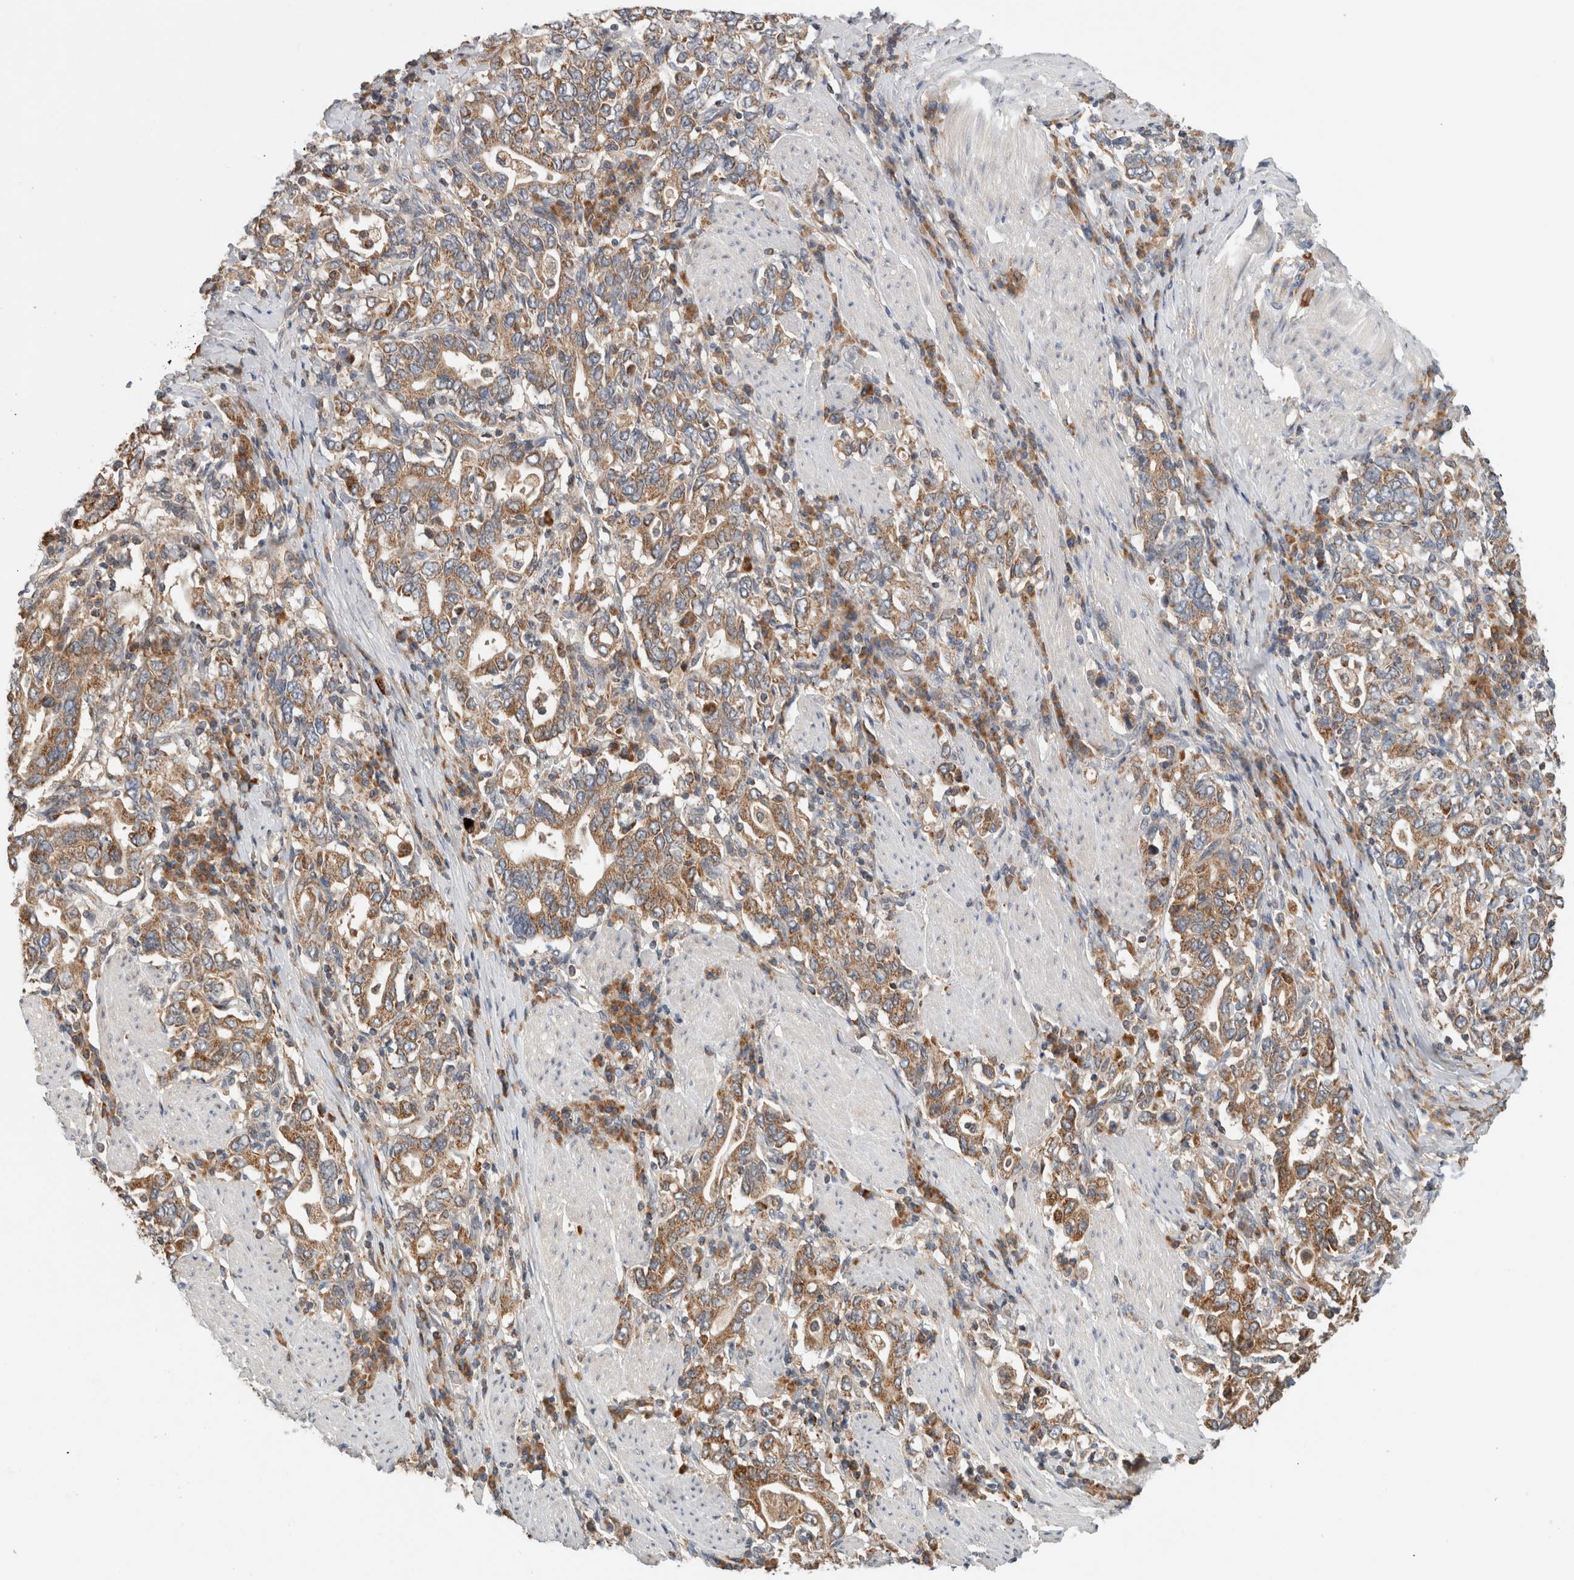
{"staining": {"intensity": "moderate", "quantity": ">75%", "location": "cytoplasmic/membranous"}, "tissue": "stomach cancer", "cell_type": "Tumor cells", "image_type": "cancer", "snomed": [{"axis": "morphology", "description": "Adenocarcinoma, NOS"}, {"axis": "topography", "description": "Stomach, upper"}], "caption": "High-power microscopy captured an immunohistochemistry (IHC) image of adenocarcinoma (stomach), revealing moderate cytoplasmic/membranous positivity in approximately >75% of tumor cells.", "gene": "AMPD1", "patient": {"sex": "male", "age": 62}}